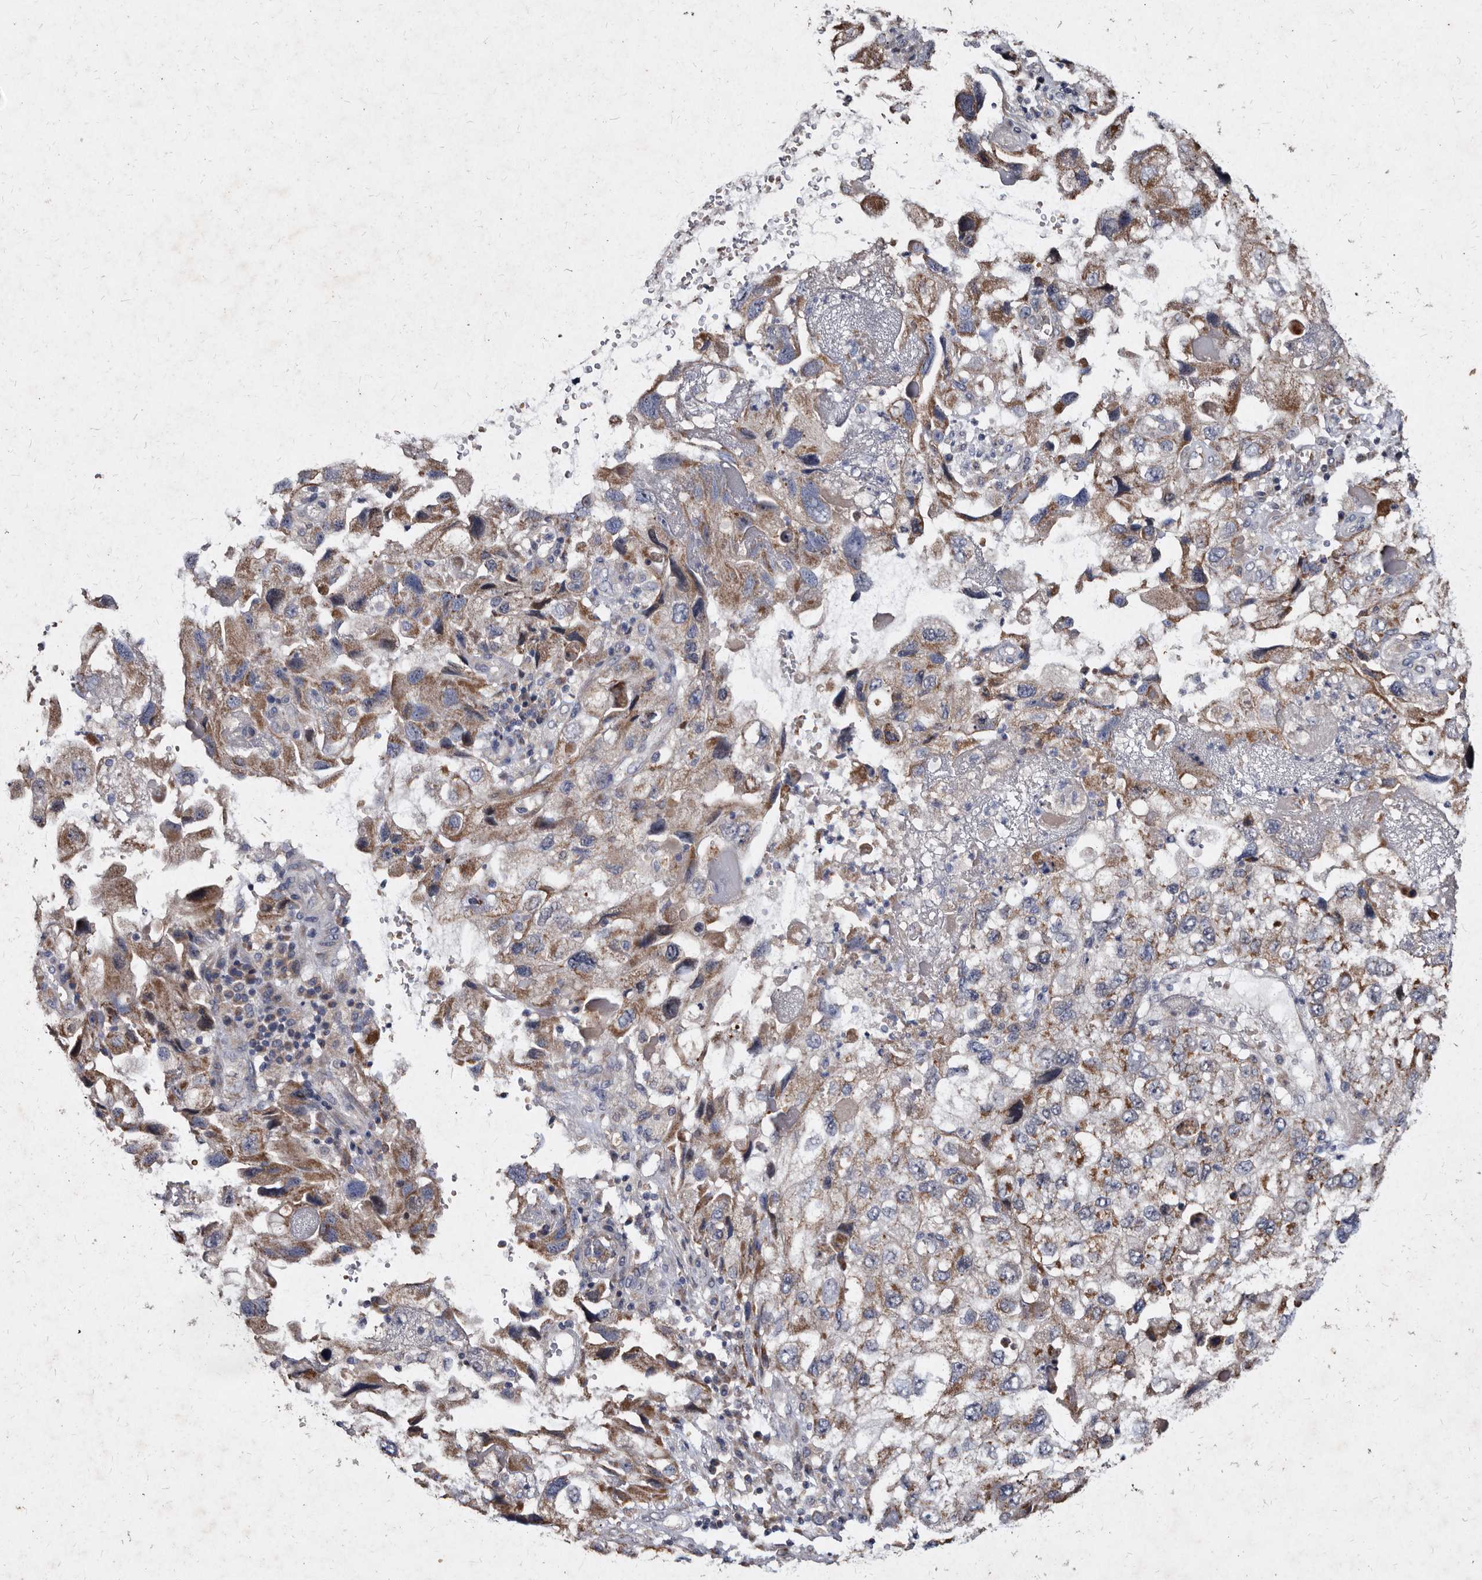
{"staining": {"intensity": "moderate", "quantity": ">75%", "location": "cytoplasmic/membranous"}, "tissue": "endometrial cancer", "cell_type": "Tumor cells", "image_type": "cancer", "snomed": [{"axis": "morphology", "description": "Adenocarcinoma, NOS"}, {"axis": "topography", "description": "Endometrium"}], "caption": "The image exhibits staining of endometrial adenocarcinoma, revealing moderate cytoplasmic/membranous protein staining (brown color) within tumor cells.", "gene": "YPEL3", "patient": {"sex": "female", "age": 49}}